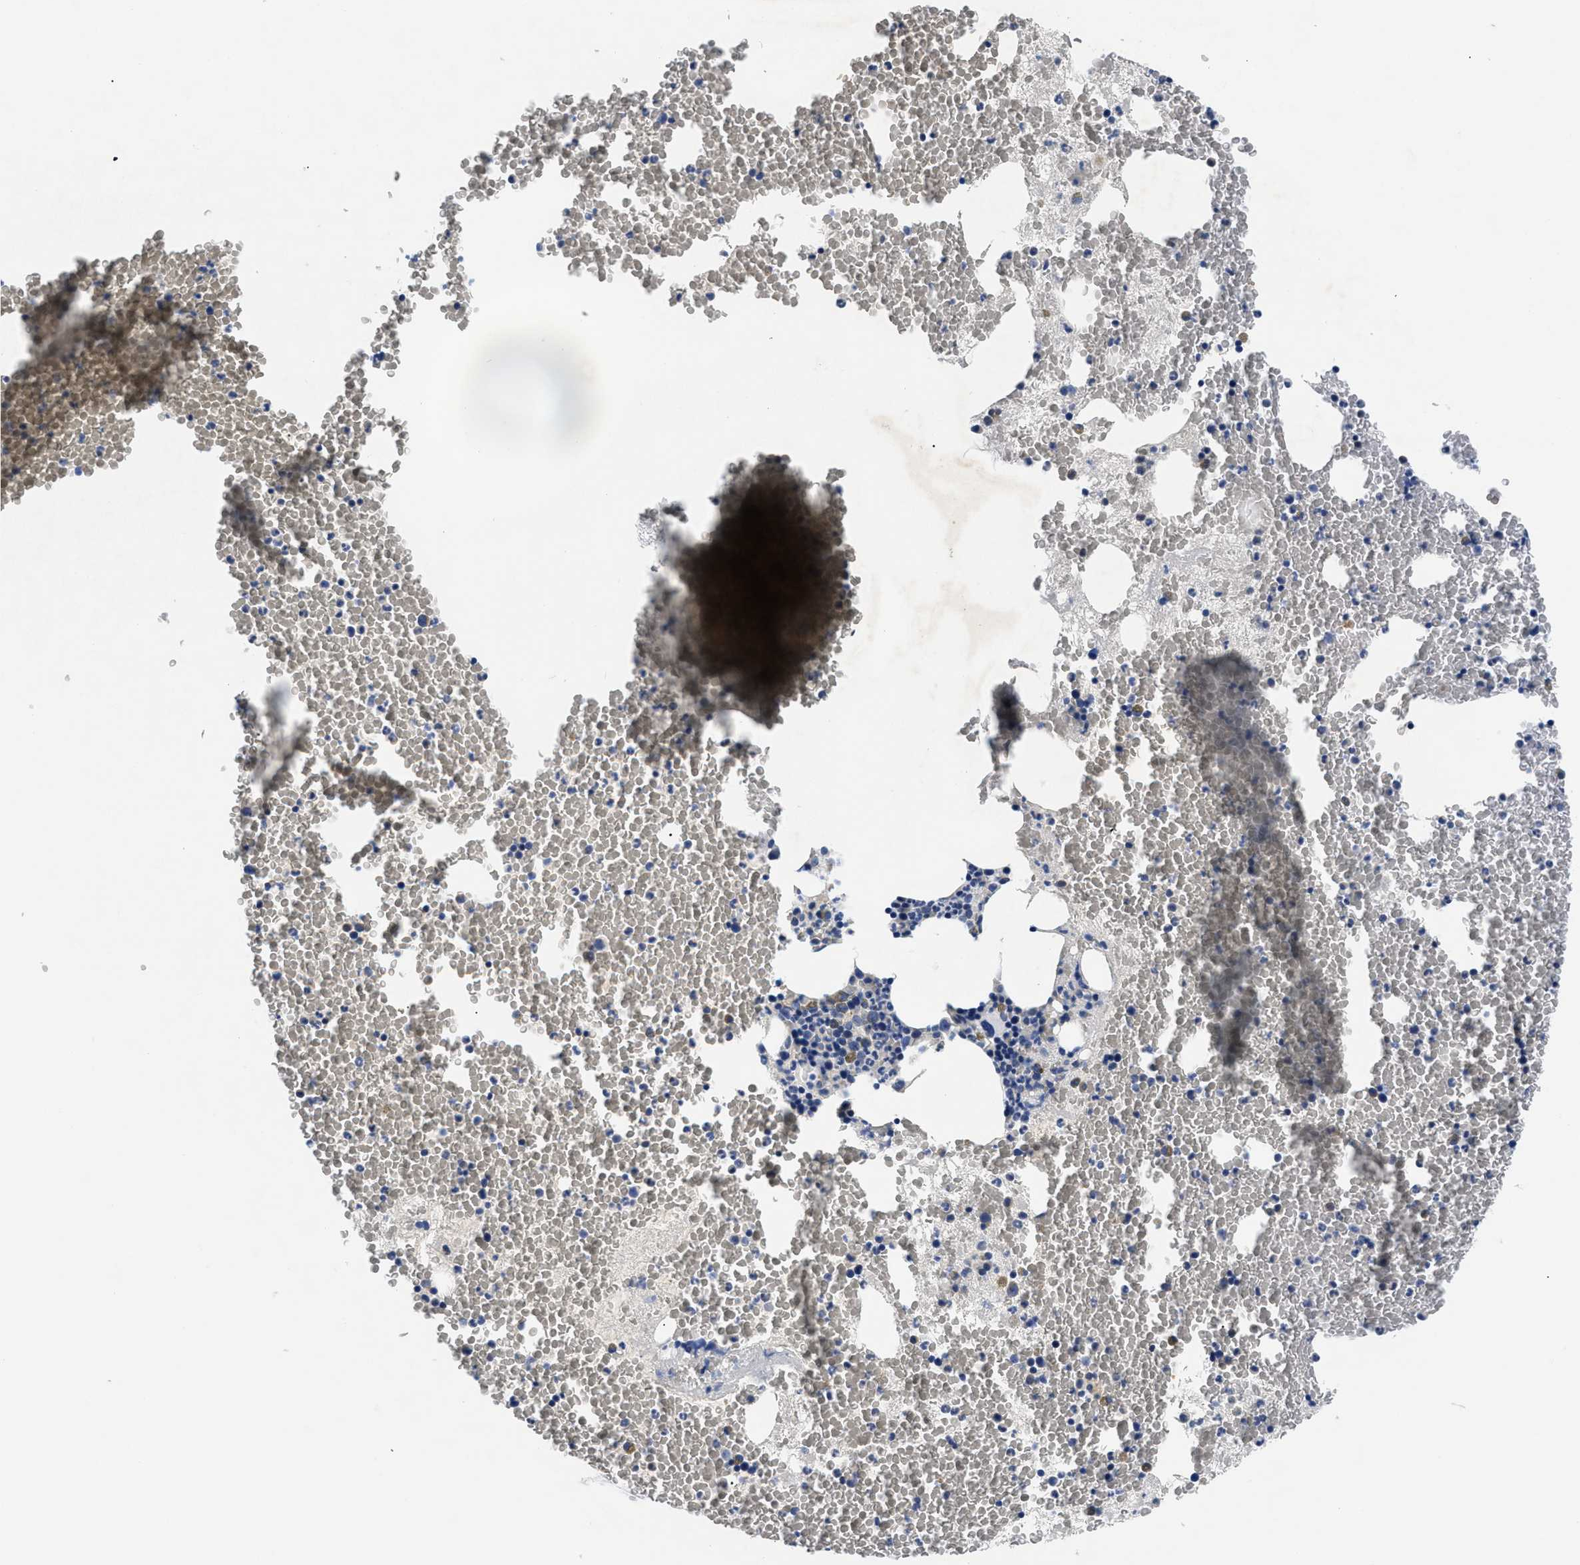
{"staining": {"intensity": "weak", "quantity": "<25%", "location": "cytoplasmic/membranous"}, "tissue": "bone marrow", "cell_type": "Hematopoietic cells", "image_type": "normal", "snomed": [{"axis": "morphology", "description": "Normal tissue, NOS"}, {"axis": "morphology", "description": "Inflammation, NOS"}, {"axis": "topography", "description": "Bone marrow"}], "caption": "The micrograph shows no staining of hematopoietic cells in benign bone marrow.", "gene": "MEA1", "patient": {"sex": "male", "age": 63}}